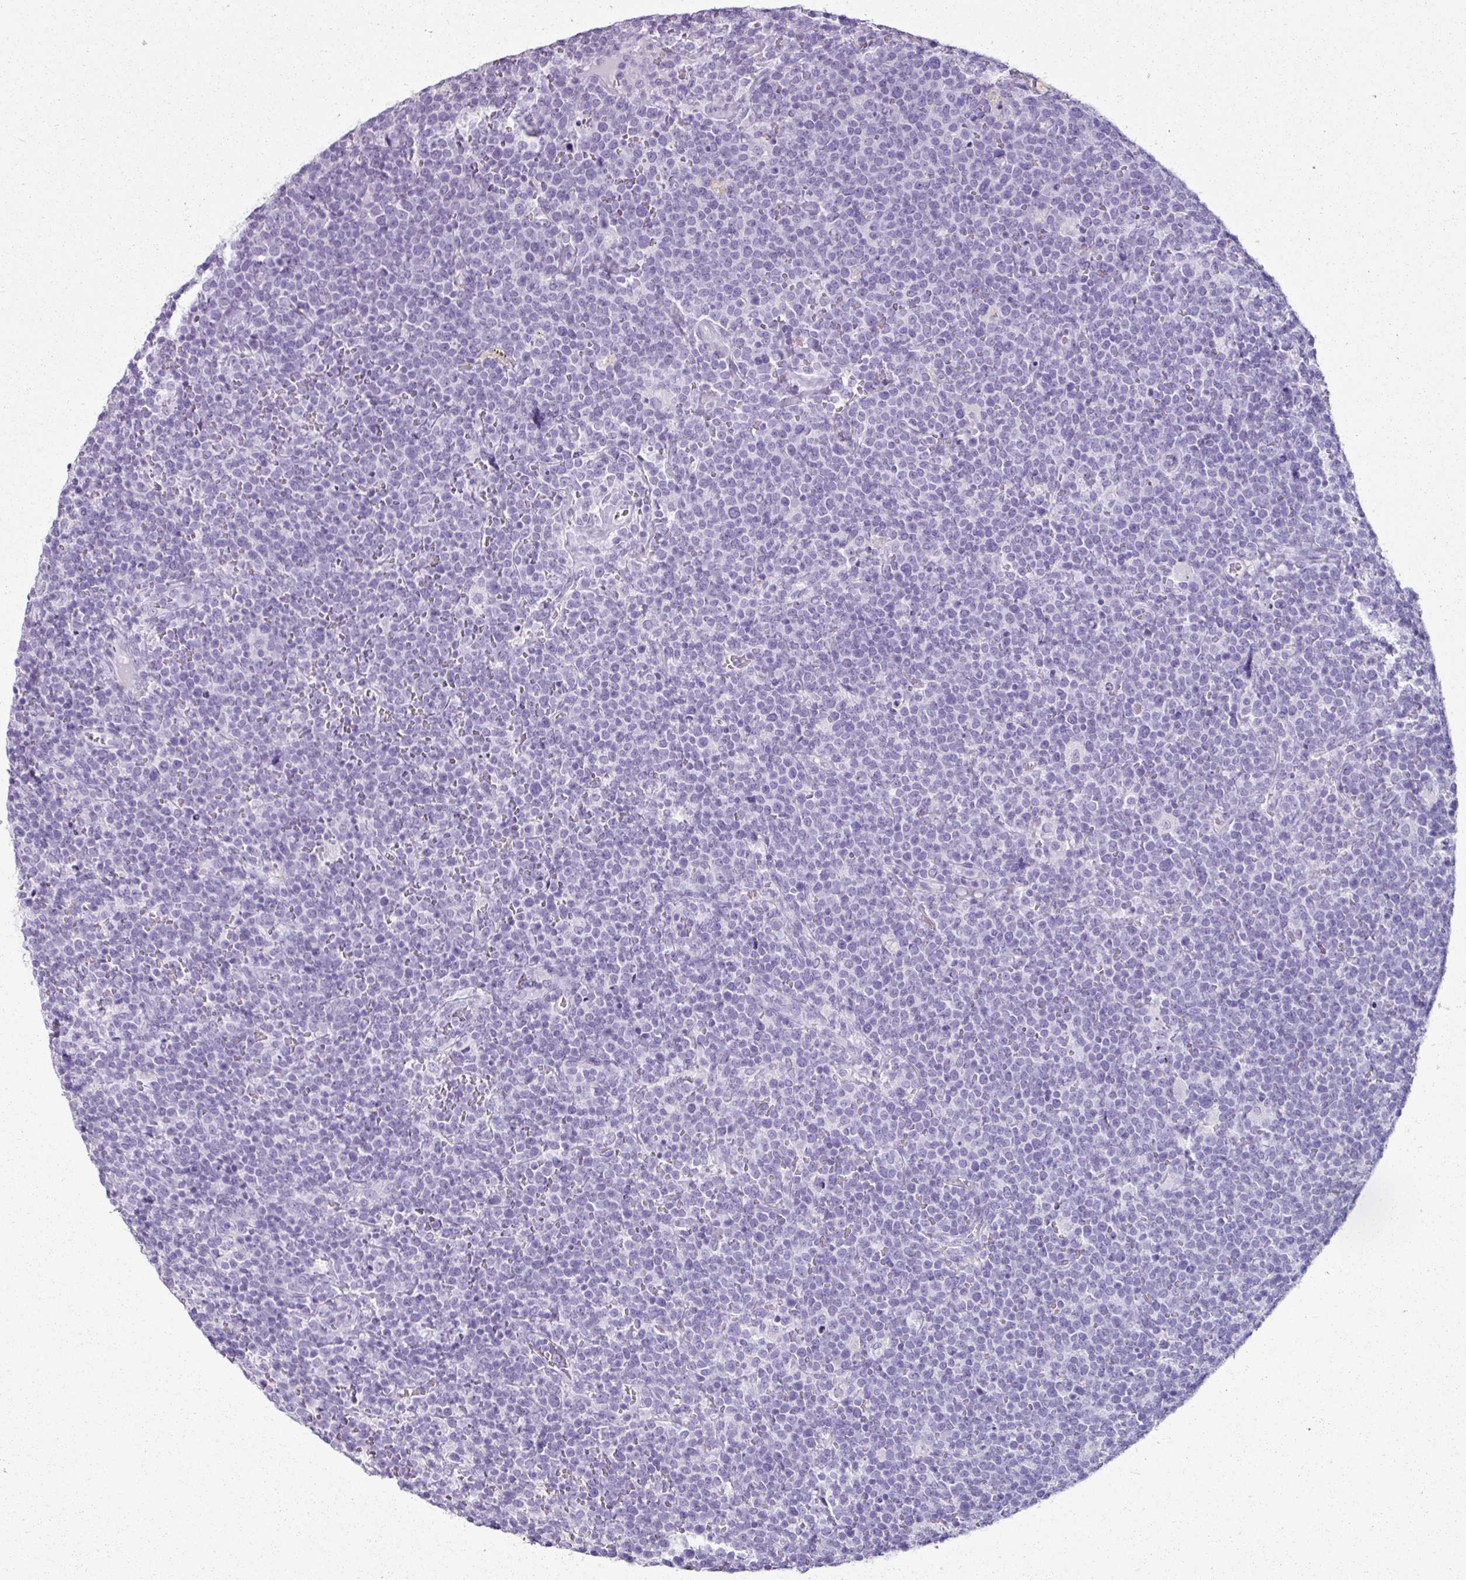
{"staining": {"intensity": "negative", "quantity": "none", "location": "none"}, "tissue": "lymphoma", "cell_type": "Tumor cells", "image_type": "cancer", "snomed": [{"axis": "morphology", "description": "Malignant lymphoma, non-Hodgkin's type, High grade"}, {"axis": "topography", "description": "Lymph node"}], "caption": "Micrograph shows no significant protein staining in tumor cells of malignant lymphoma, non-Hodgkin's type (high-grade). (Brightfield microscopy of DAB IHC at high magnification).", "gene": "SCT", "patient": {"sex": "male", "age": 61}}